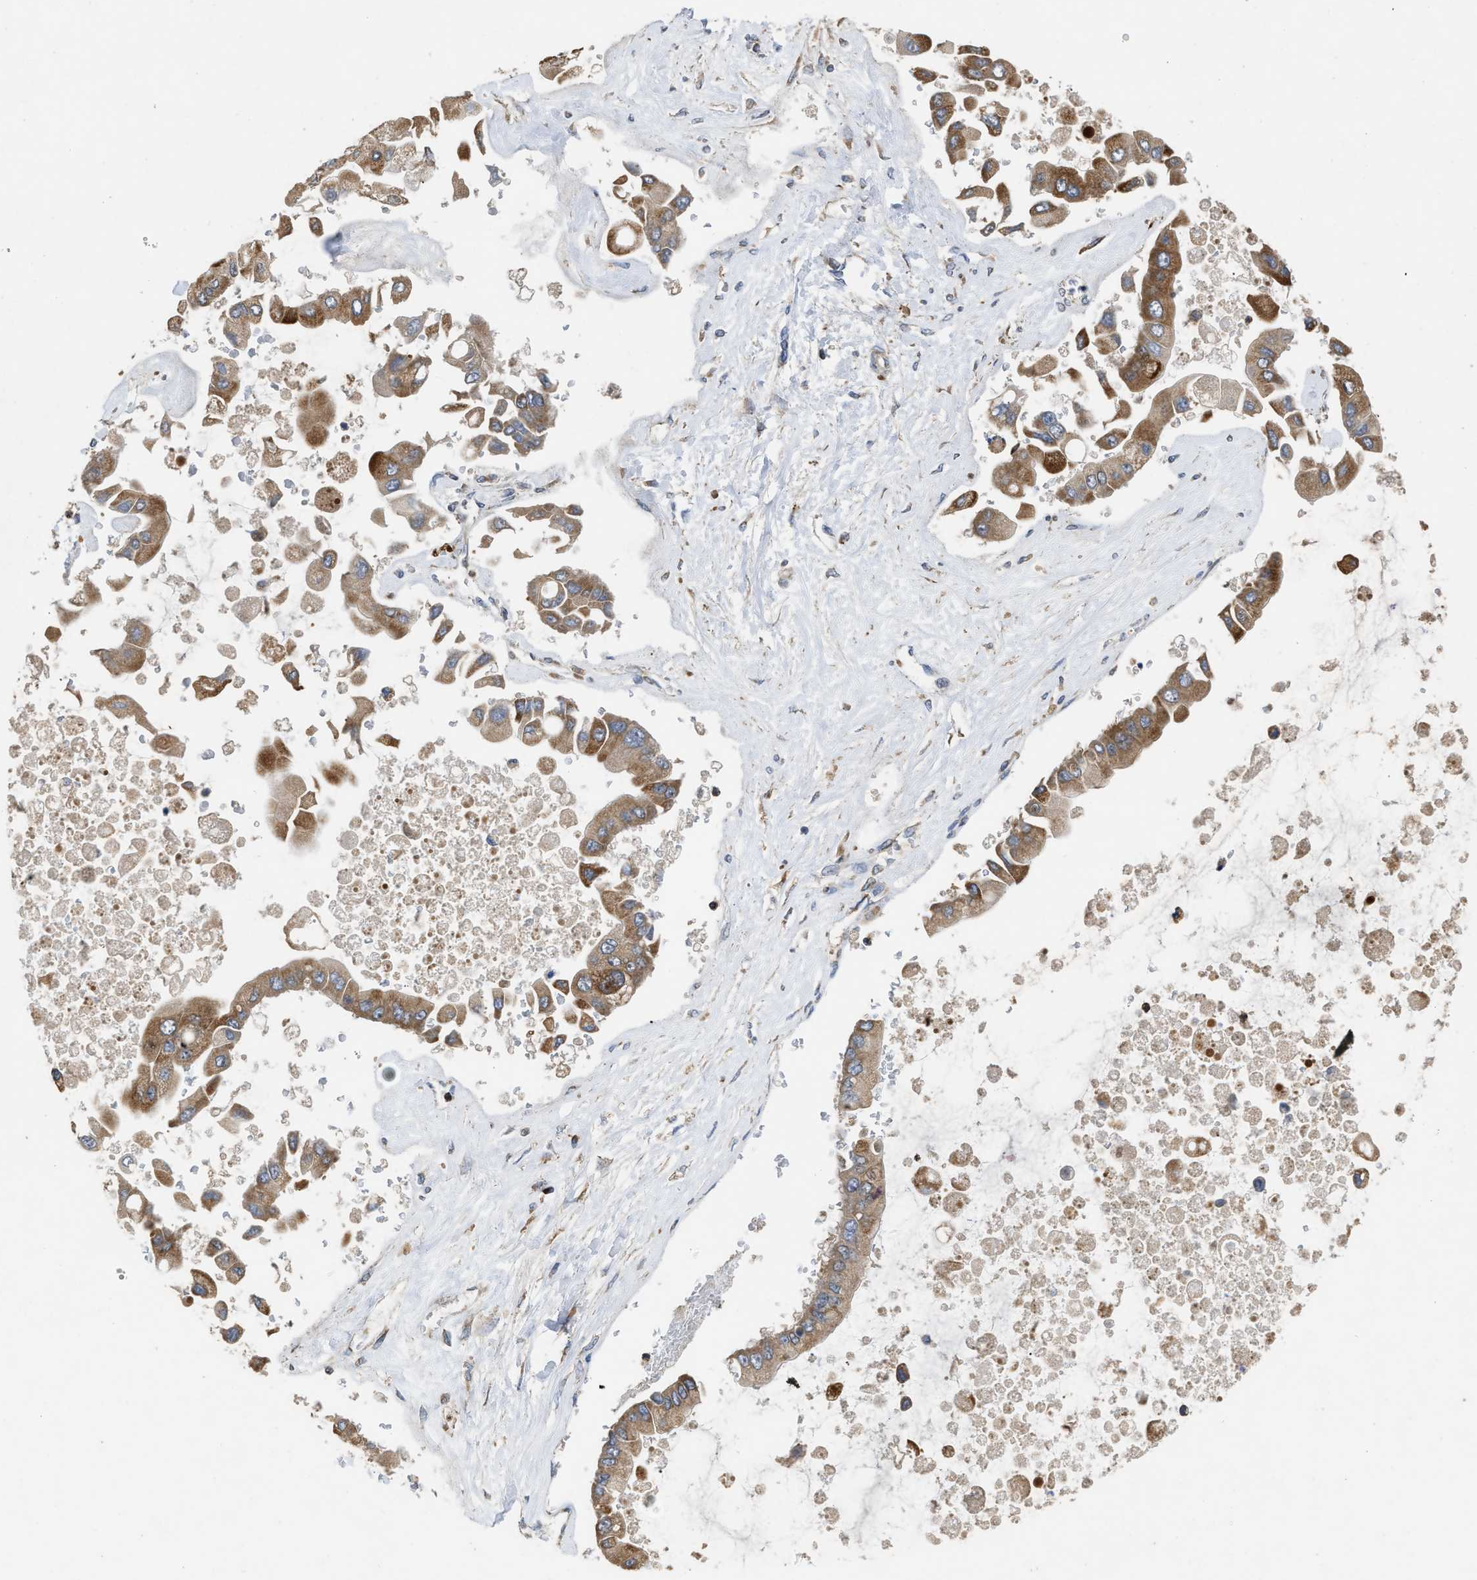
{"staining": {"intensity": "moderate", "quantity": ">75%", "location": "cytoplasmic/membranous"}, "tissue": "liver cancer", "cell_type": "Tumor cells", "image_type": "cancer", "snomed": [{"axis": "morphology", "description": "Cholangiocarcinoma"}, {"axis": "topography", "description": "Liver"}], "caption": "A histopathology image of liver cholangiocarcinoma stained for a protein reveals moderate cytoplasmic/membranous brown staining in tumor cells.", "gene": "AK2", "patient": {"sex": "male", "age": 50}}